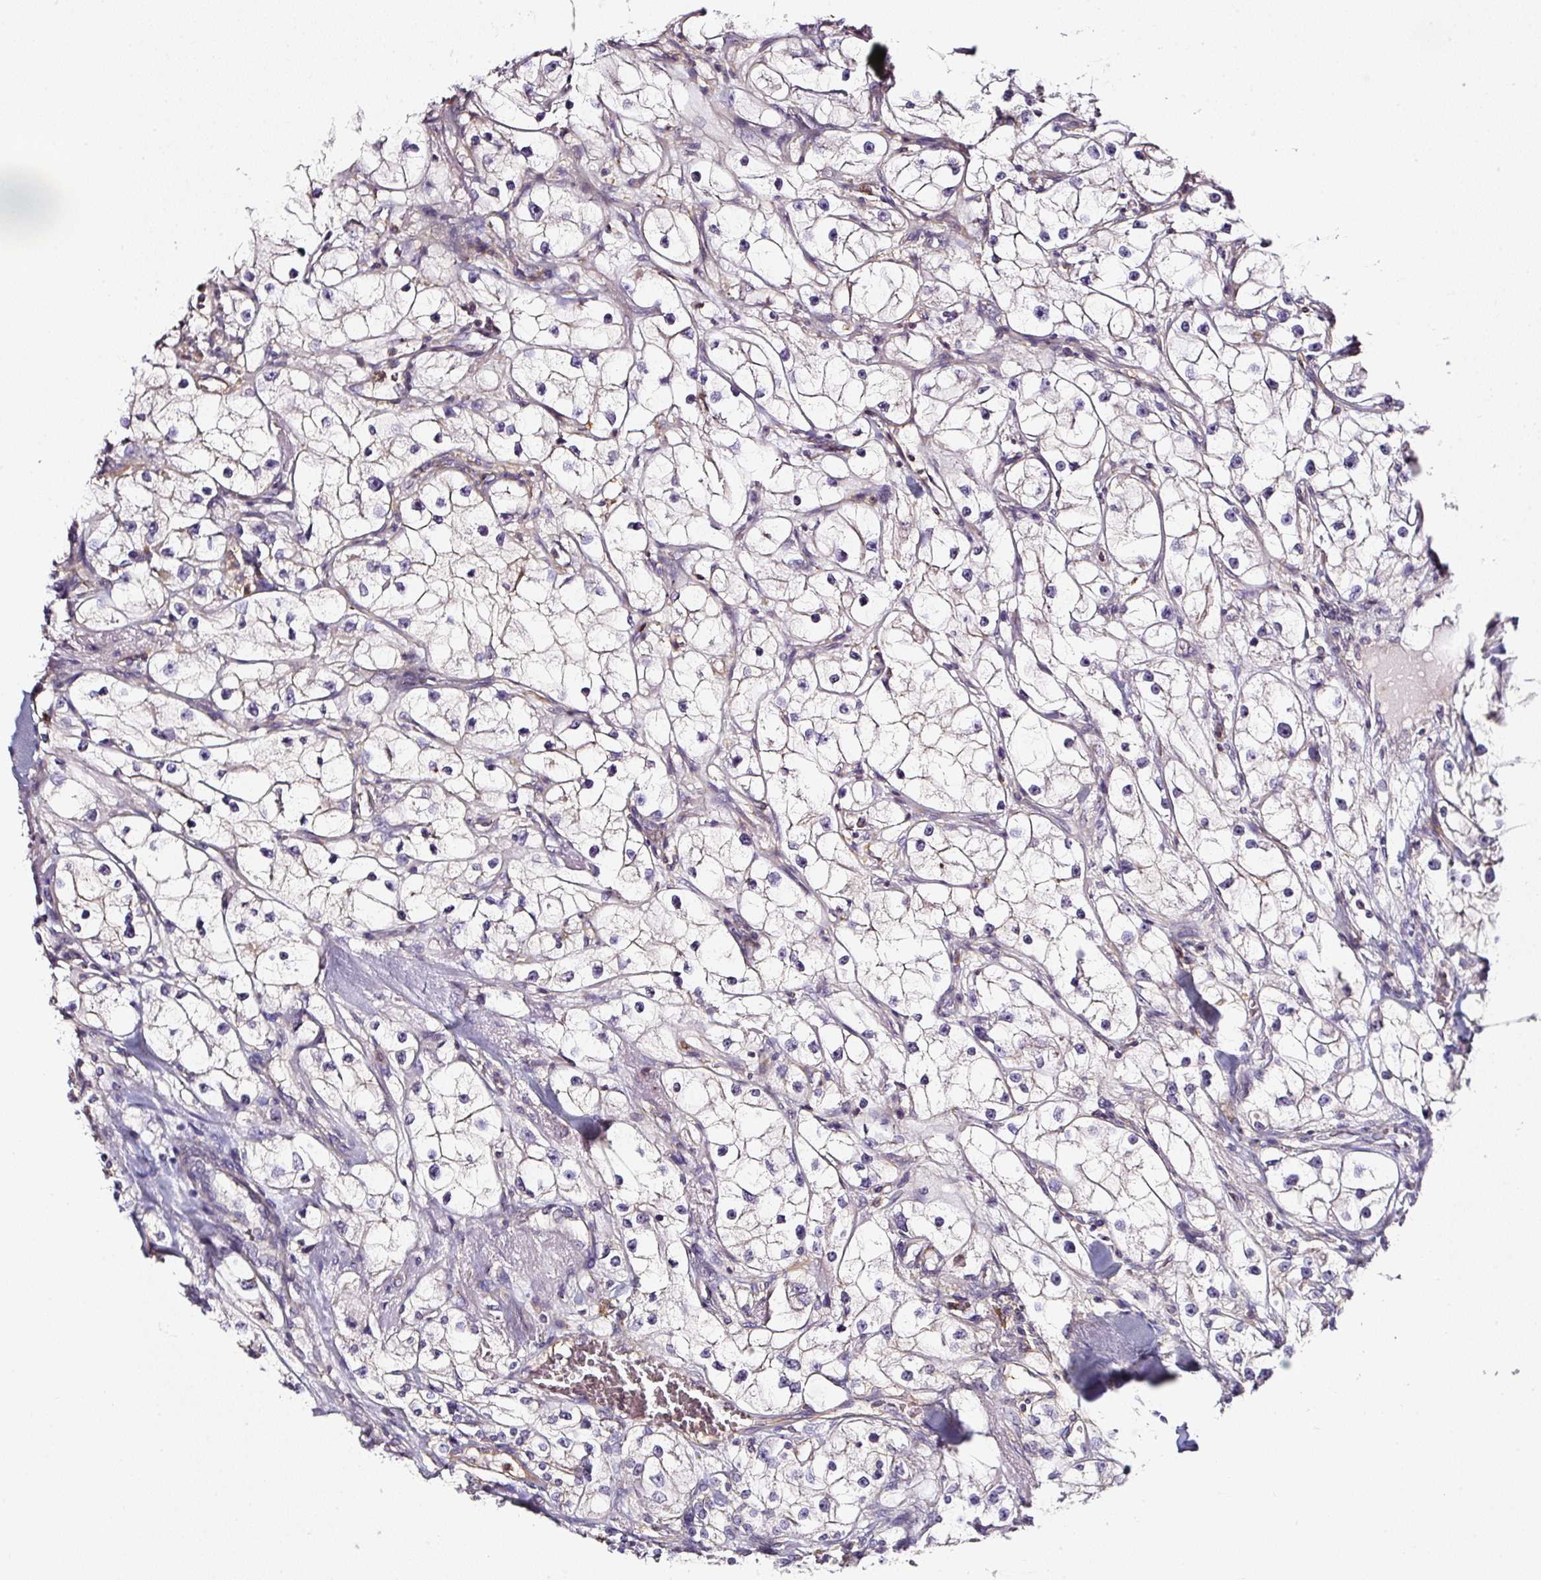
{"staining": {"intensity": "negative", "quantity": "none", "location": "none"}, "tissue": "renal cancer", "cell_type": "Tumor cells", "image_type": "cancer", "snomed": [{"axis": "morphology", "description": "Adenocarcinoma, NOS"}, {"axis": "topography", "description": "Kidney"}], "caption": "Human renal cancer stained for a protein using immunohistochemistry exhibits no expression in tumor cells.", "gene": "CD47", "patient": {"sex": "male", "age": 77}}